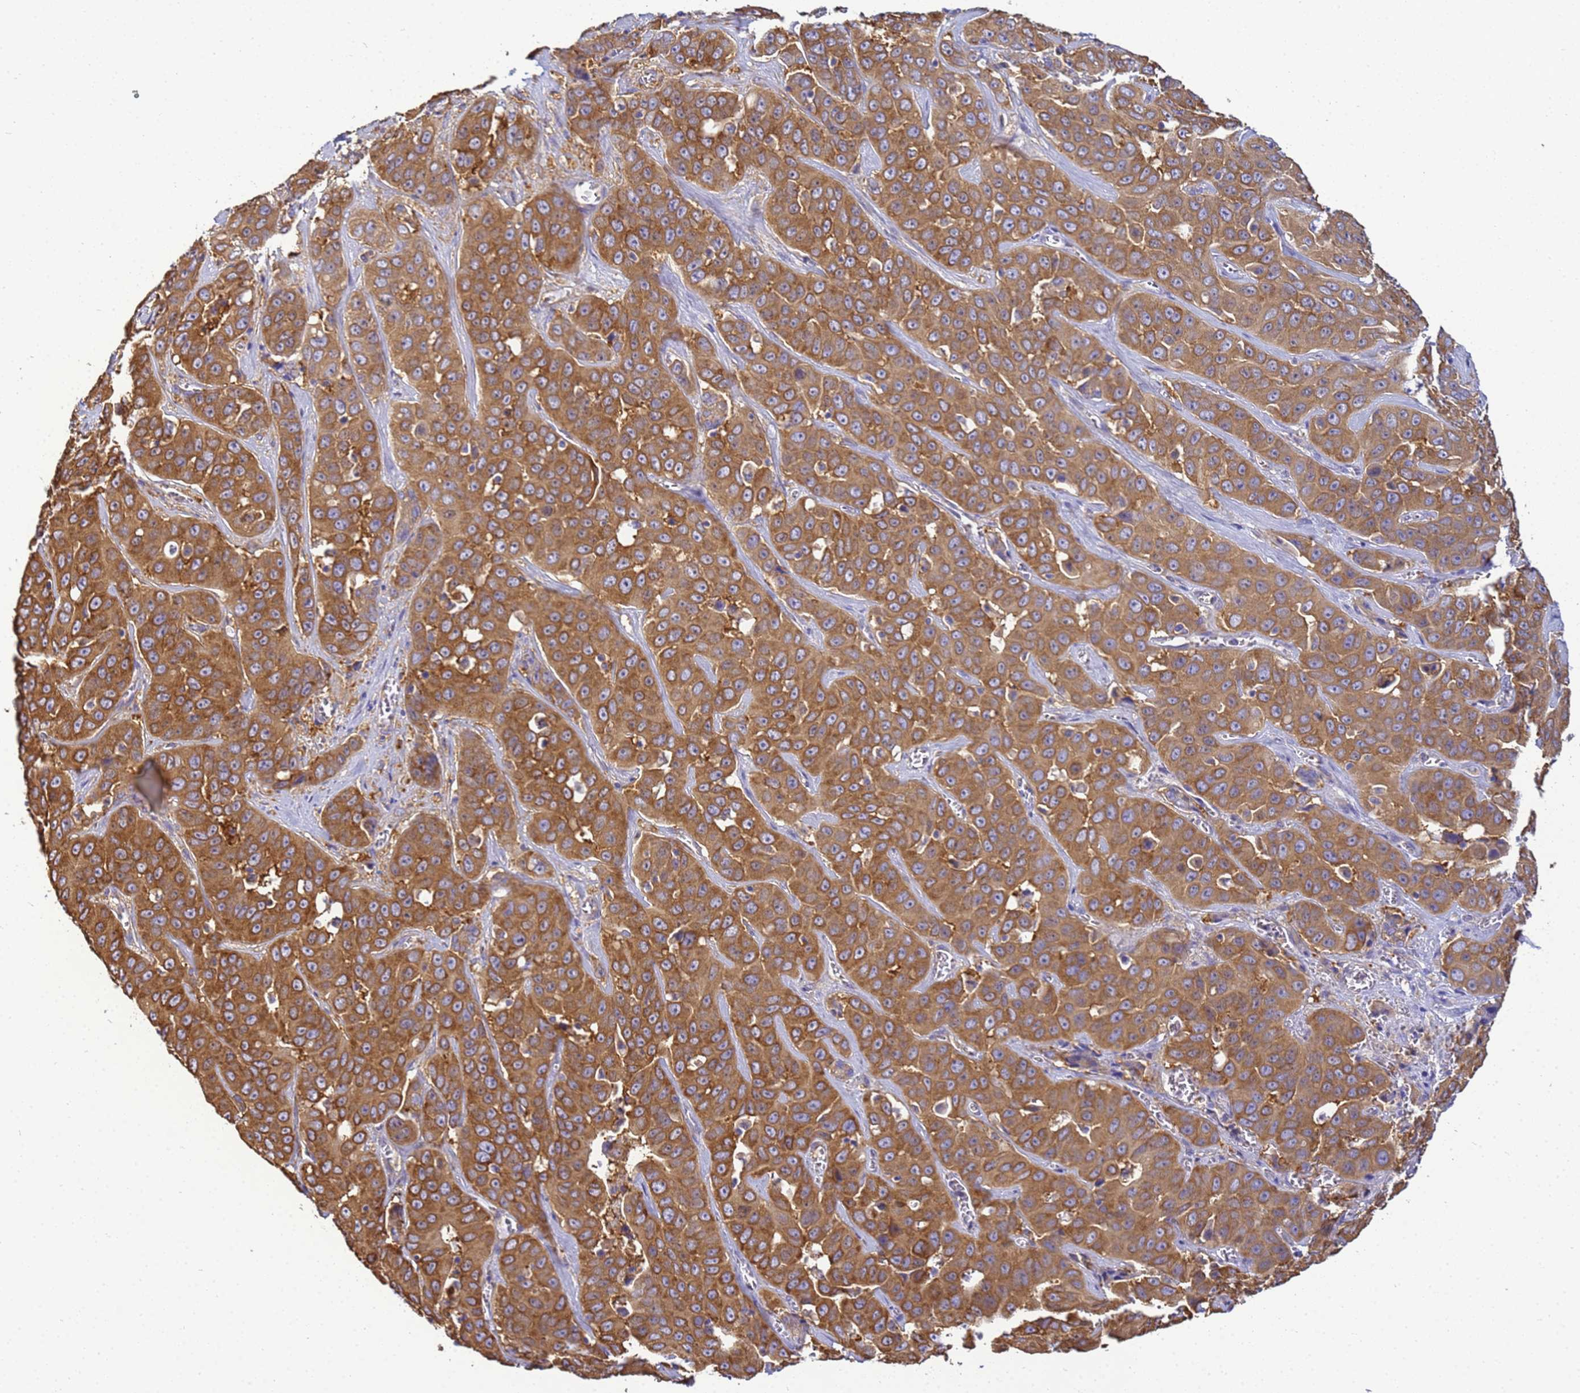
{"staining": {"intensity": "strong", "quantity": ">75%", "location": "cytoplasmic/membranous"}, "tissue": "liver cancer", "cell_type": "Tumor cells", "image_type": "cancer", "snomed": [{"axis": "morphology", "description": "Cholangiocarcinoma"}, {"axis": "topography", "description": "Liver"}], "caption": "Immunohistochemical staining of human liver cancer (cholangiocarcinoma) displays strong cytoplasmic/membranous protein positivity in approximately >75% of tumor cells. Ihc stains the protein in brown and the nuclei are stained blue.", "gene": "NARS1", "patient": {"sex": "female", "age": 52}}